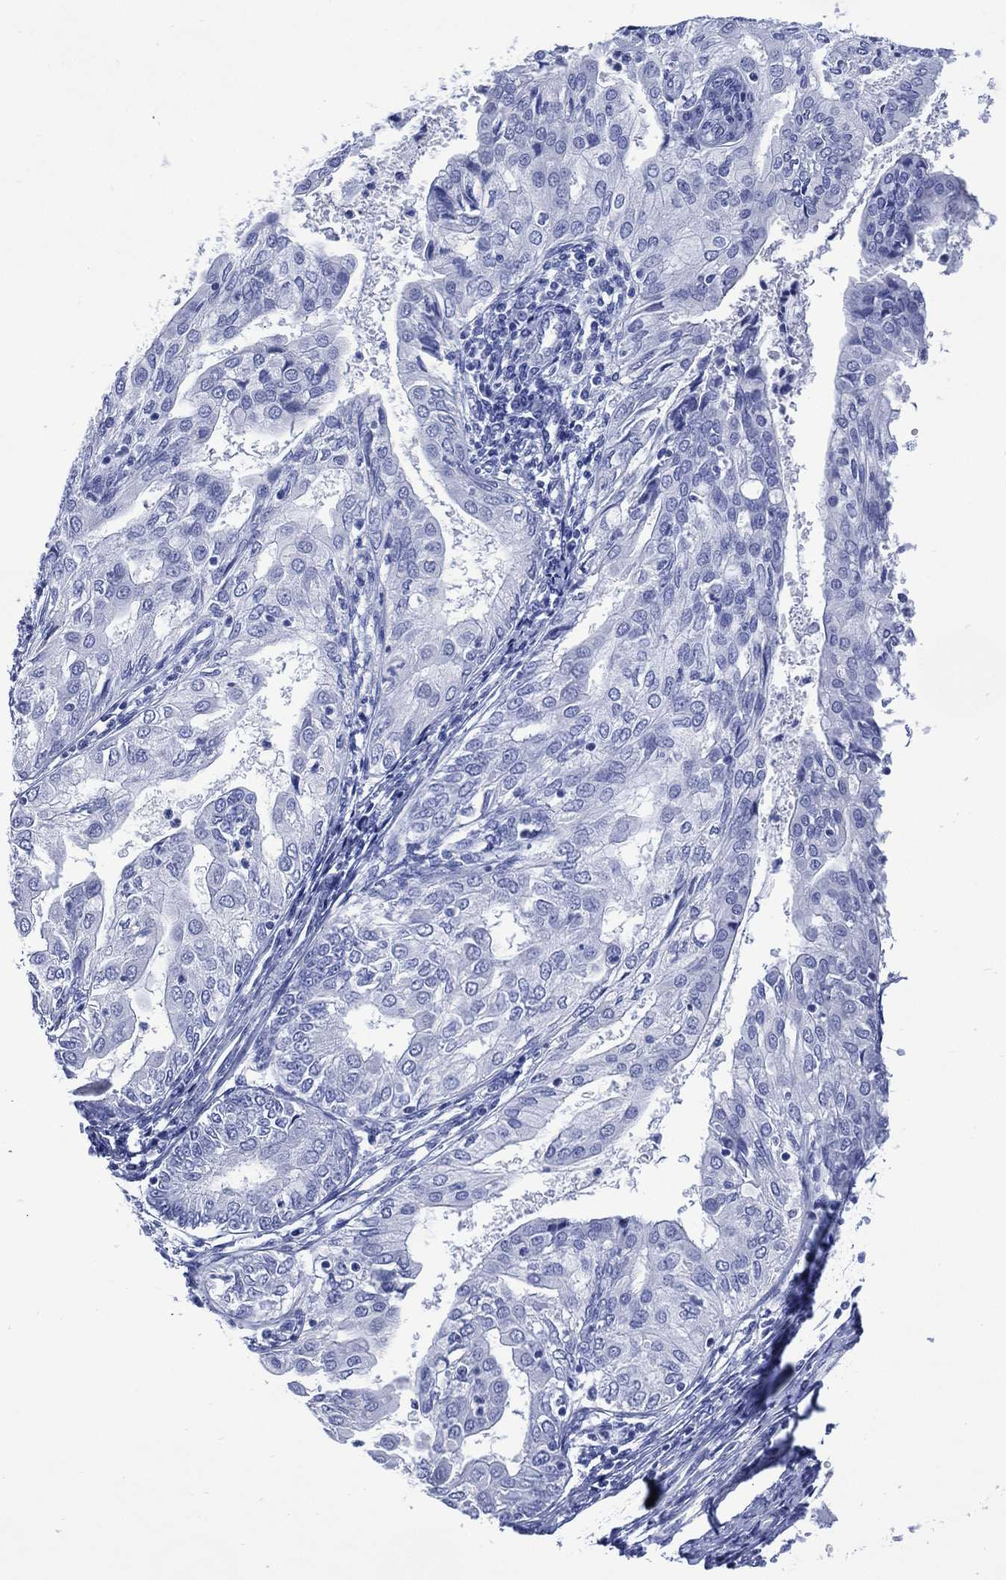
{"staining": {"intensity": "negative", "quantity": "none", "location": "none"}, "tissue": "endometrial cancer", "cell_type": "Tumor cells", "image_type": "cancer", "snomed": [{"axis": "morphology", "description": "Adenocarcinoma, NOS"}, {"axis": "topography", "description": "Endometrium"}], "caption": "A histopathology image of adenocarcinoma (endometrial) stained for a protein displays no brown staining in tumor cells. (Stains: DAB immunohistochemistry with hematoxylin counter stain, Microscopy: brightfield microscopy at high magnification).", "gene": "SHCBP1L", "patient": {"sex": "female", "age": 68}}